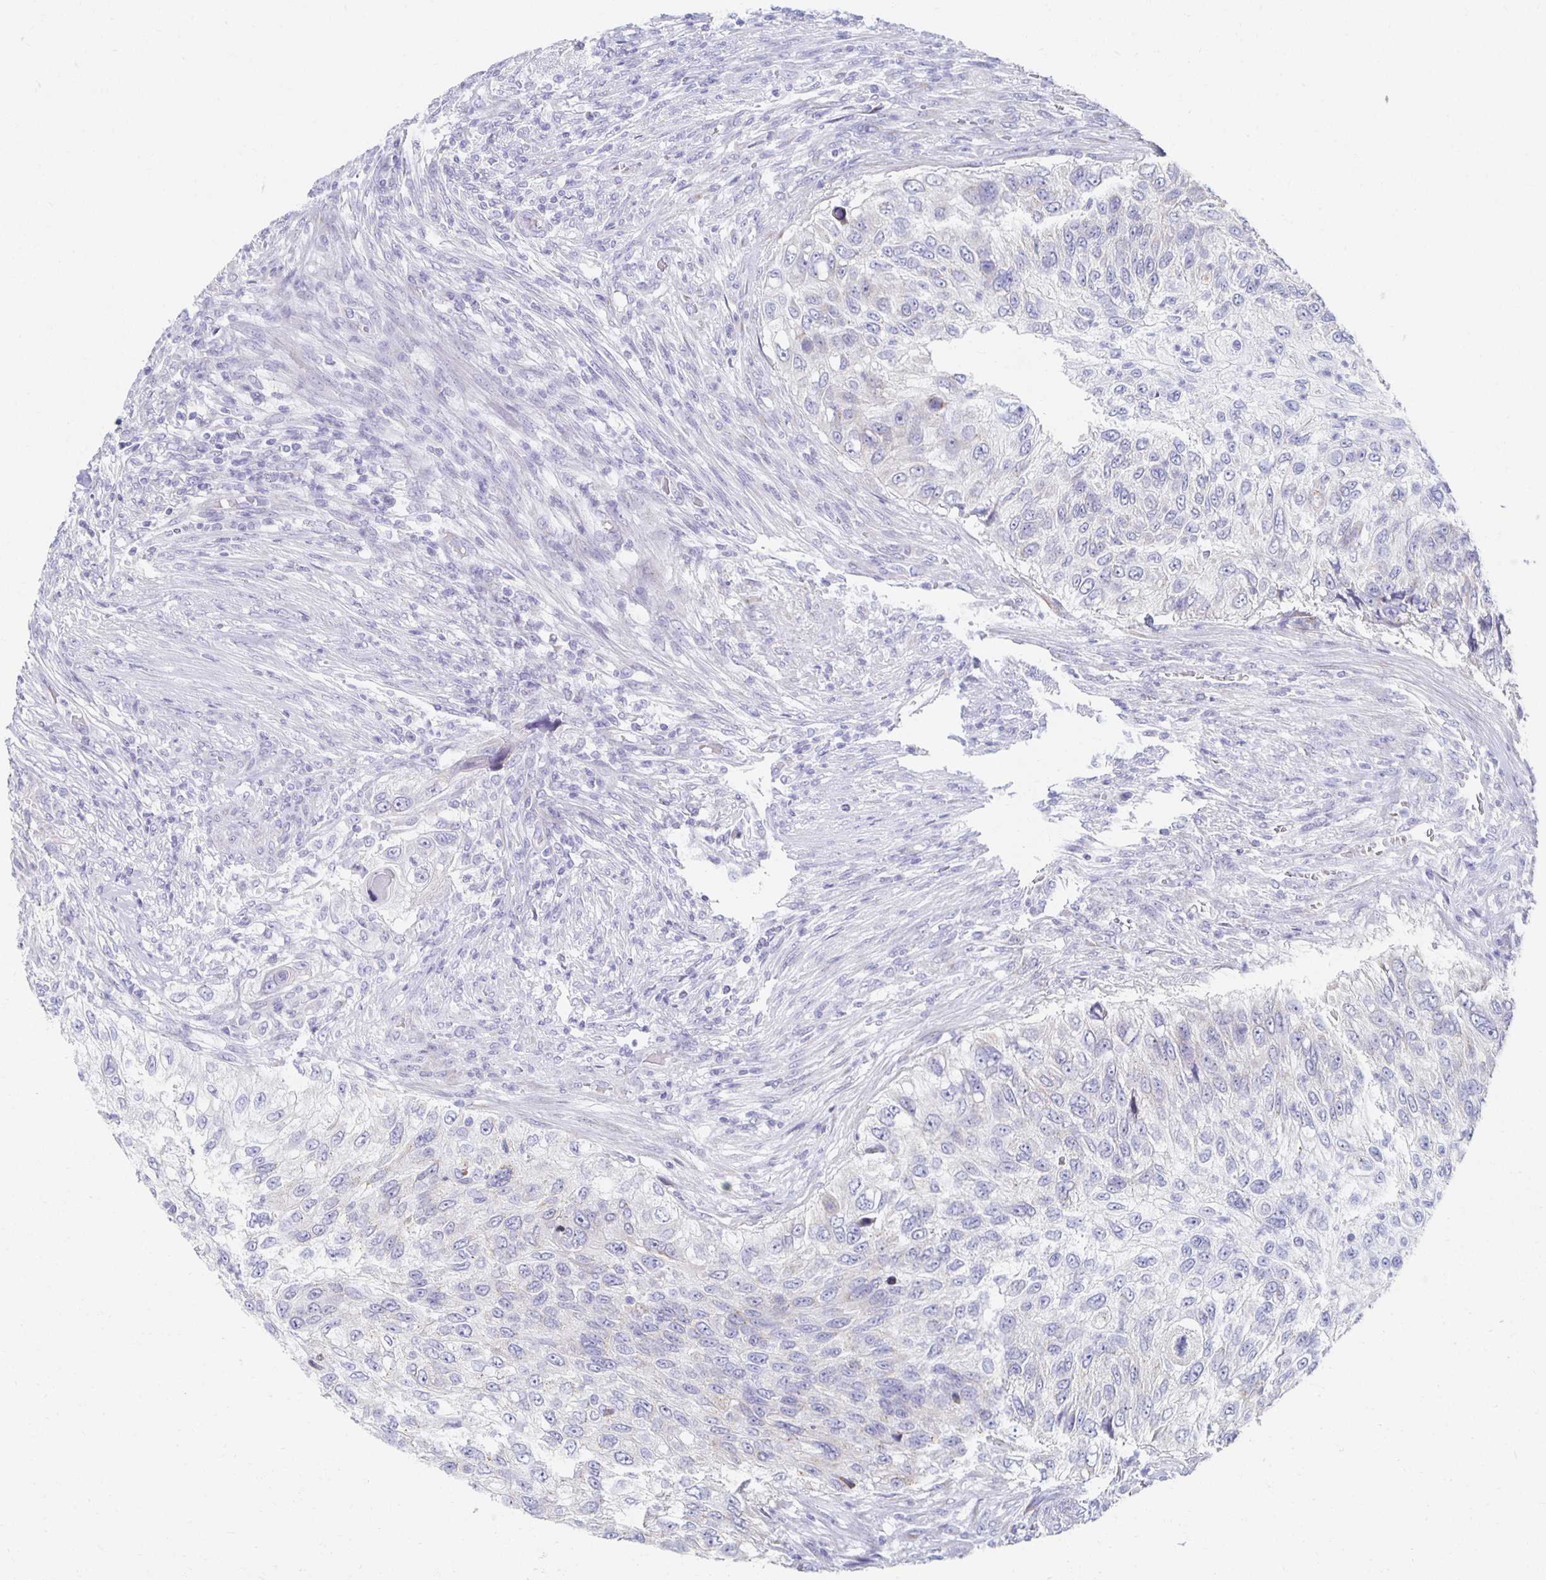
{"staining": {"intensity": "negative", "quantity": "none", "location": "none"}, "tissue": "urothelial cancer", "cell_type": "Tumor cells", "image_type": "cancer", "snomed": [{"axis": "morphology", "description": "Urothelial carcinoma, High grade"}, {"axis": "topography", "description": "Urinary bladder"}], "caption": "Tumor cells show no significant protein positivity in high-grade urothelial carcinoma.", "gene": "TEX44", "patient": {"sex": "female", "age": 60}}